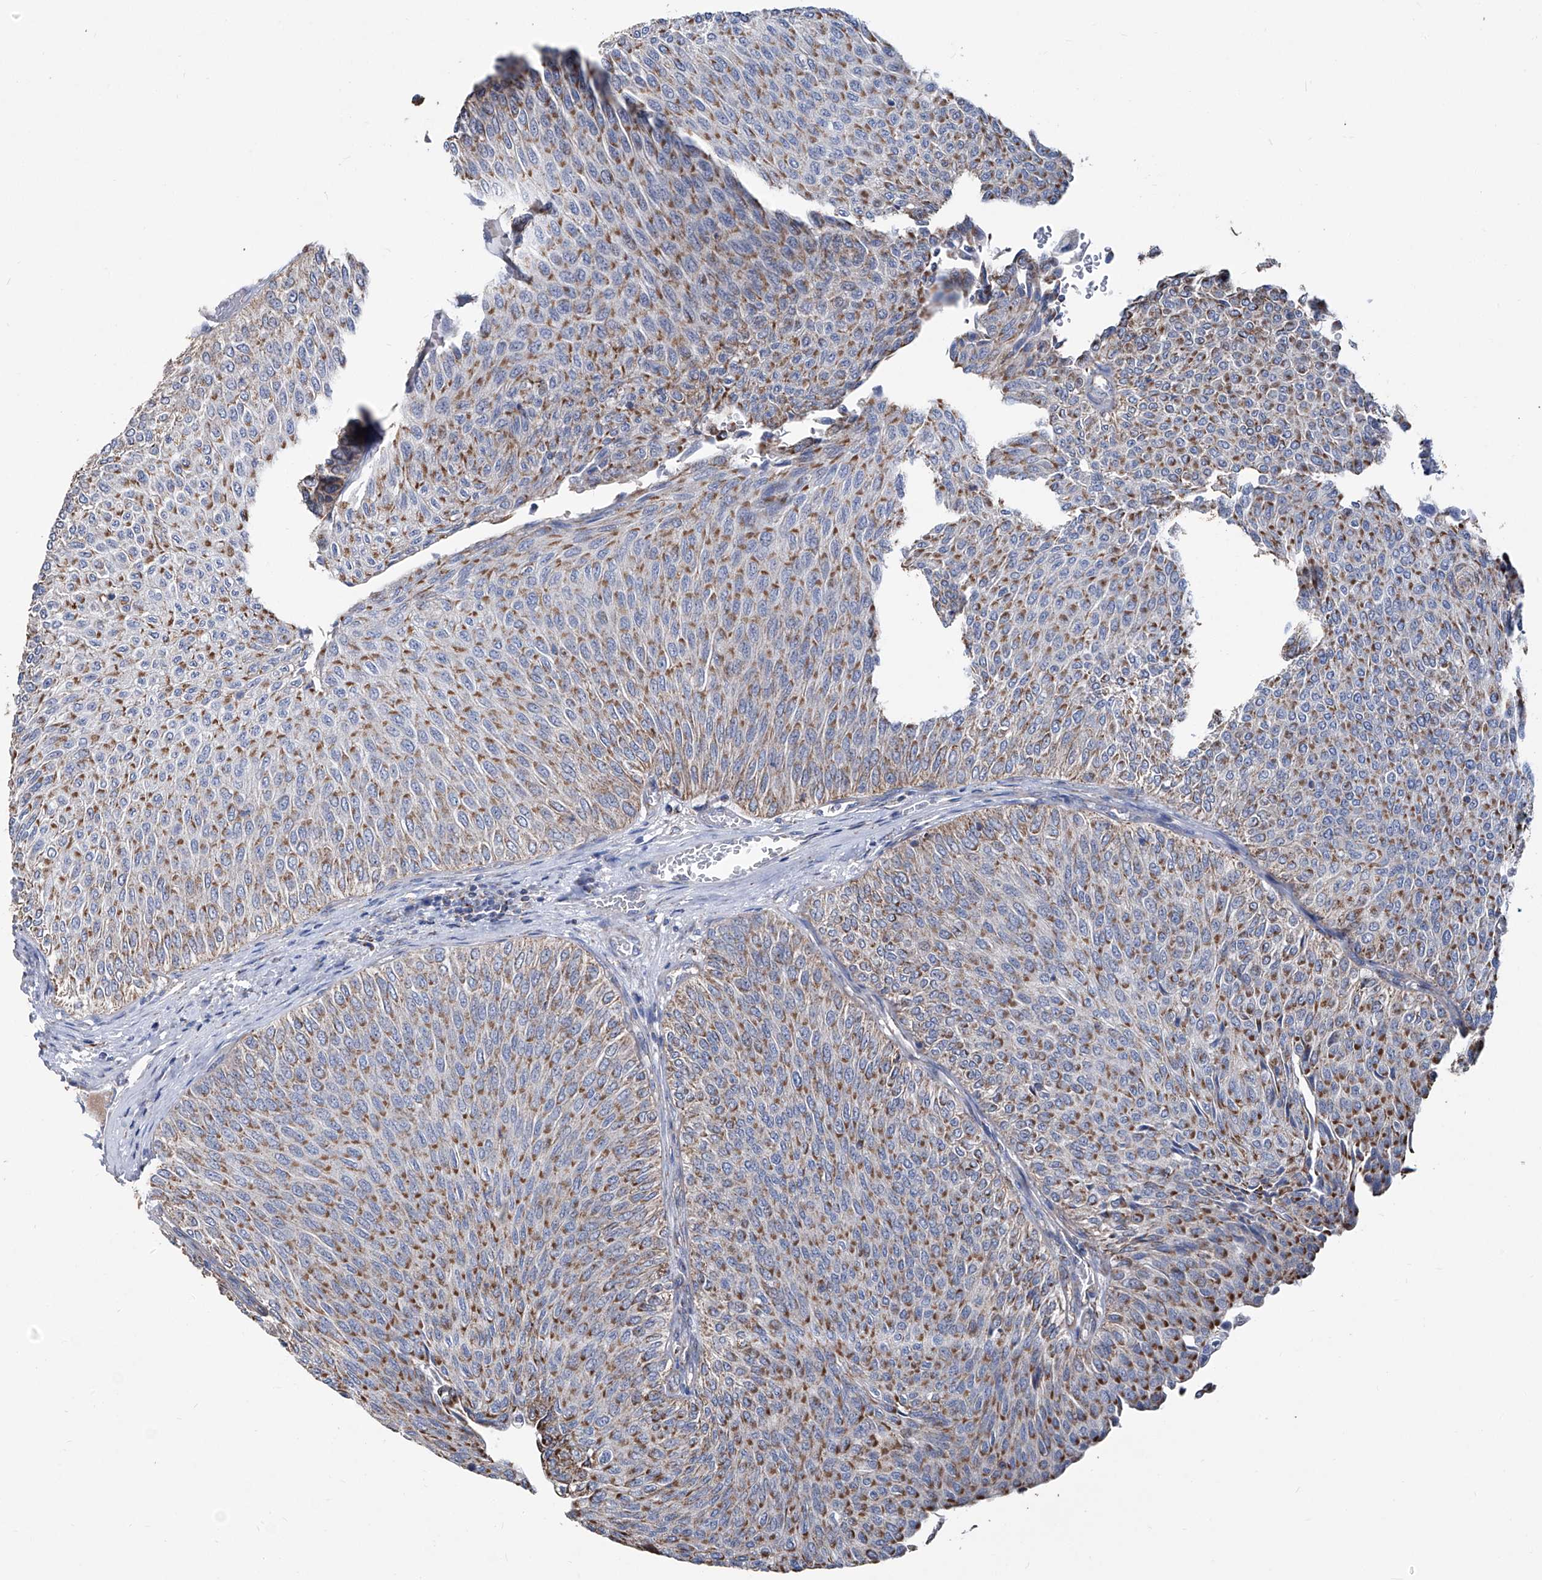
{"staining": {"intensity": "moderate", "quantity": ">75%", "location": "cytoplasmic/membranous"}, "tissue": "urothelial cancer", "cell_type": "Tumor cells", "image_type": "cancer", "snomed": [{"axis": "morphology", "description": "Urothelial carcinoma, Low grade"}, {"axis": "topography", "description": "Urinary bladder"}], "caption": "The photomicrograph demonstrates a brown stain indicating the presence of a protein in the cytoplasmic/membranous of tumor cells in urothelial cancer.", "gene": "NHS", "patient": {"sex": "male", "age": 78}}